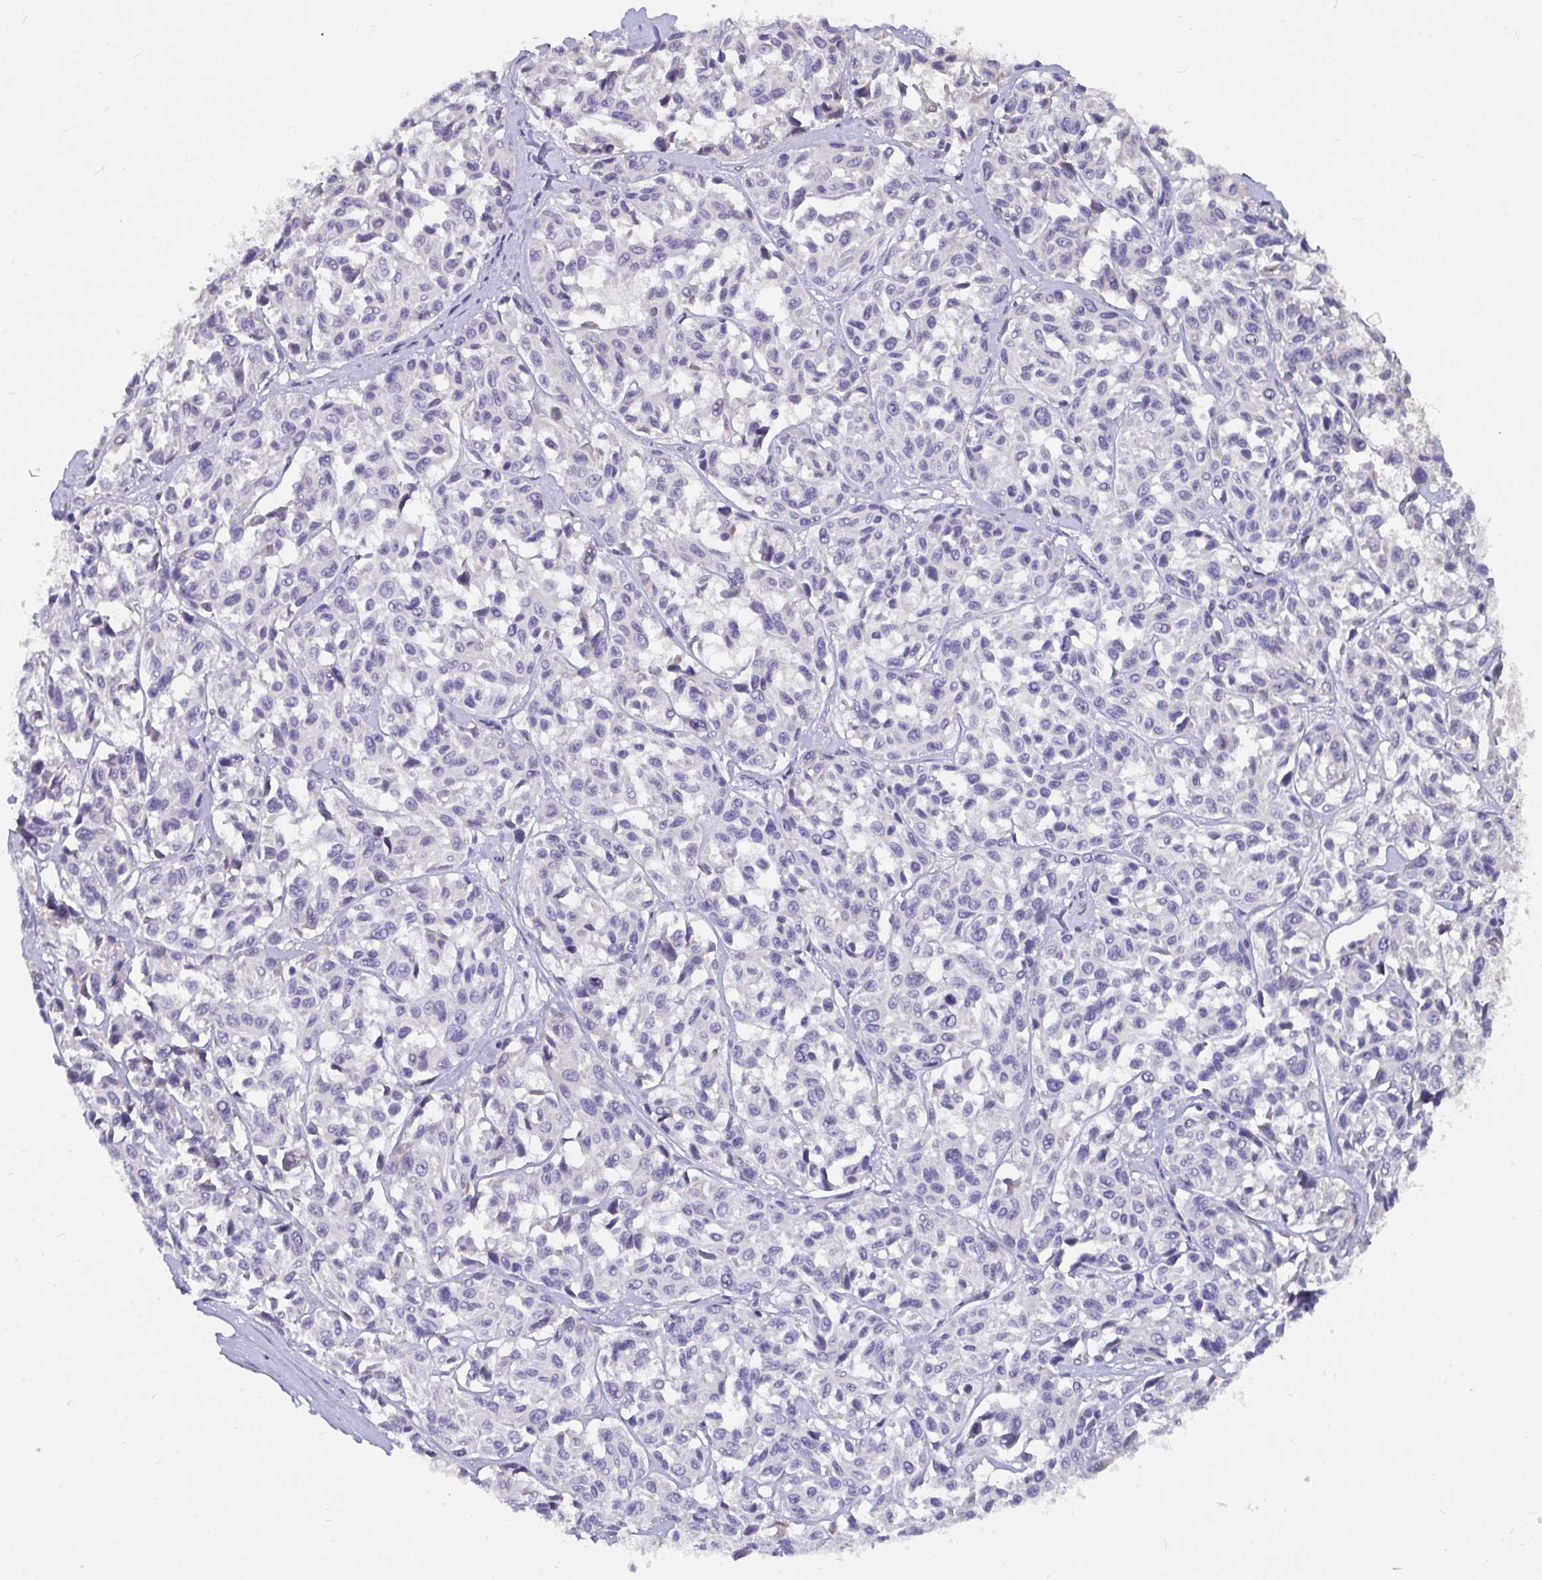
{"staining": {"intensity": "negative", "quantity": "none", "location": "none"}, "tissue": "melanoma", "cell_type": "Tumor cells", "image_type": "cancer", "snomed": [{"axis": "morphology", "description": "Malignant melanoma, NOS"}, {"axis": "topography", "description": "Skin"}], "caption": "Immunohistochemistry of melanoma reveals no expression in tumor cells. Brightfield microscopy of immunohistochemistry (IHC) stained with DAB (3,3'-diaminobenzidine) (brown) and hematoxylin (blue), captured at high magnification.", "gene": "ADAMTS6", "patient": {"sex": "female", "age": 66}}